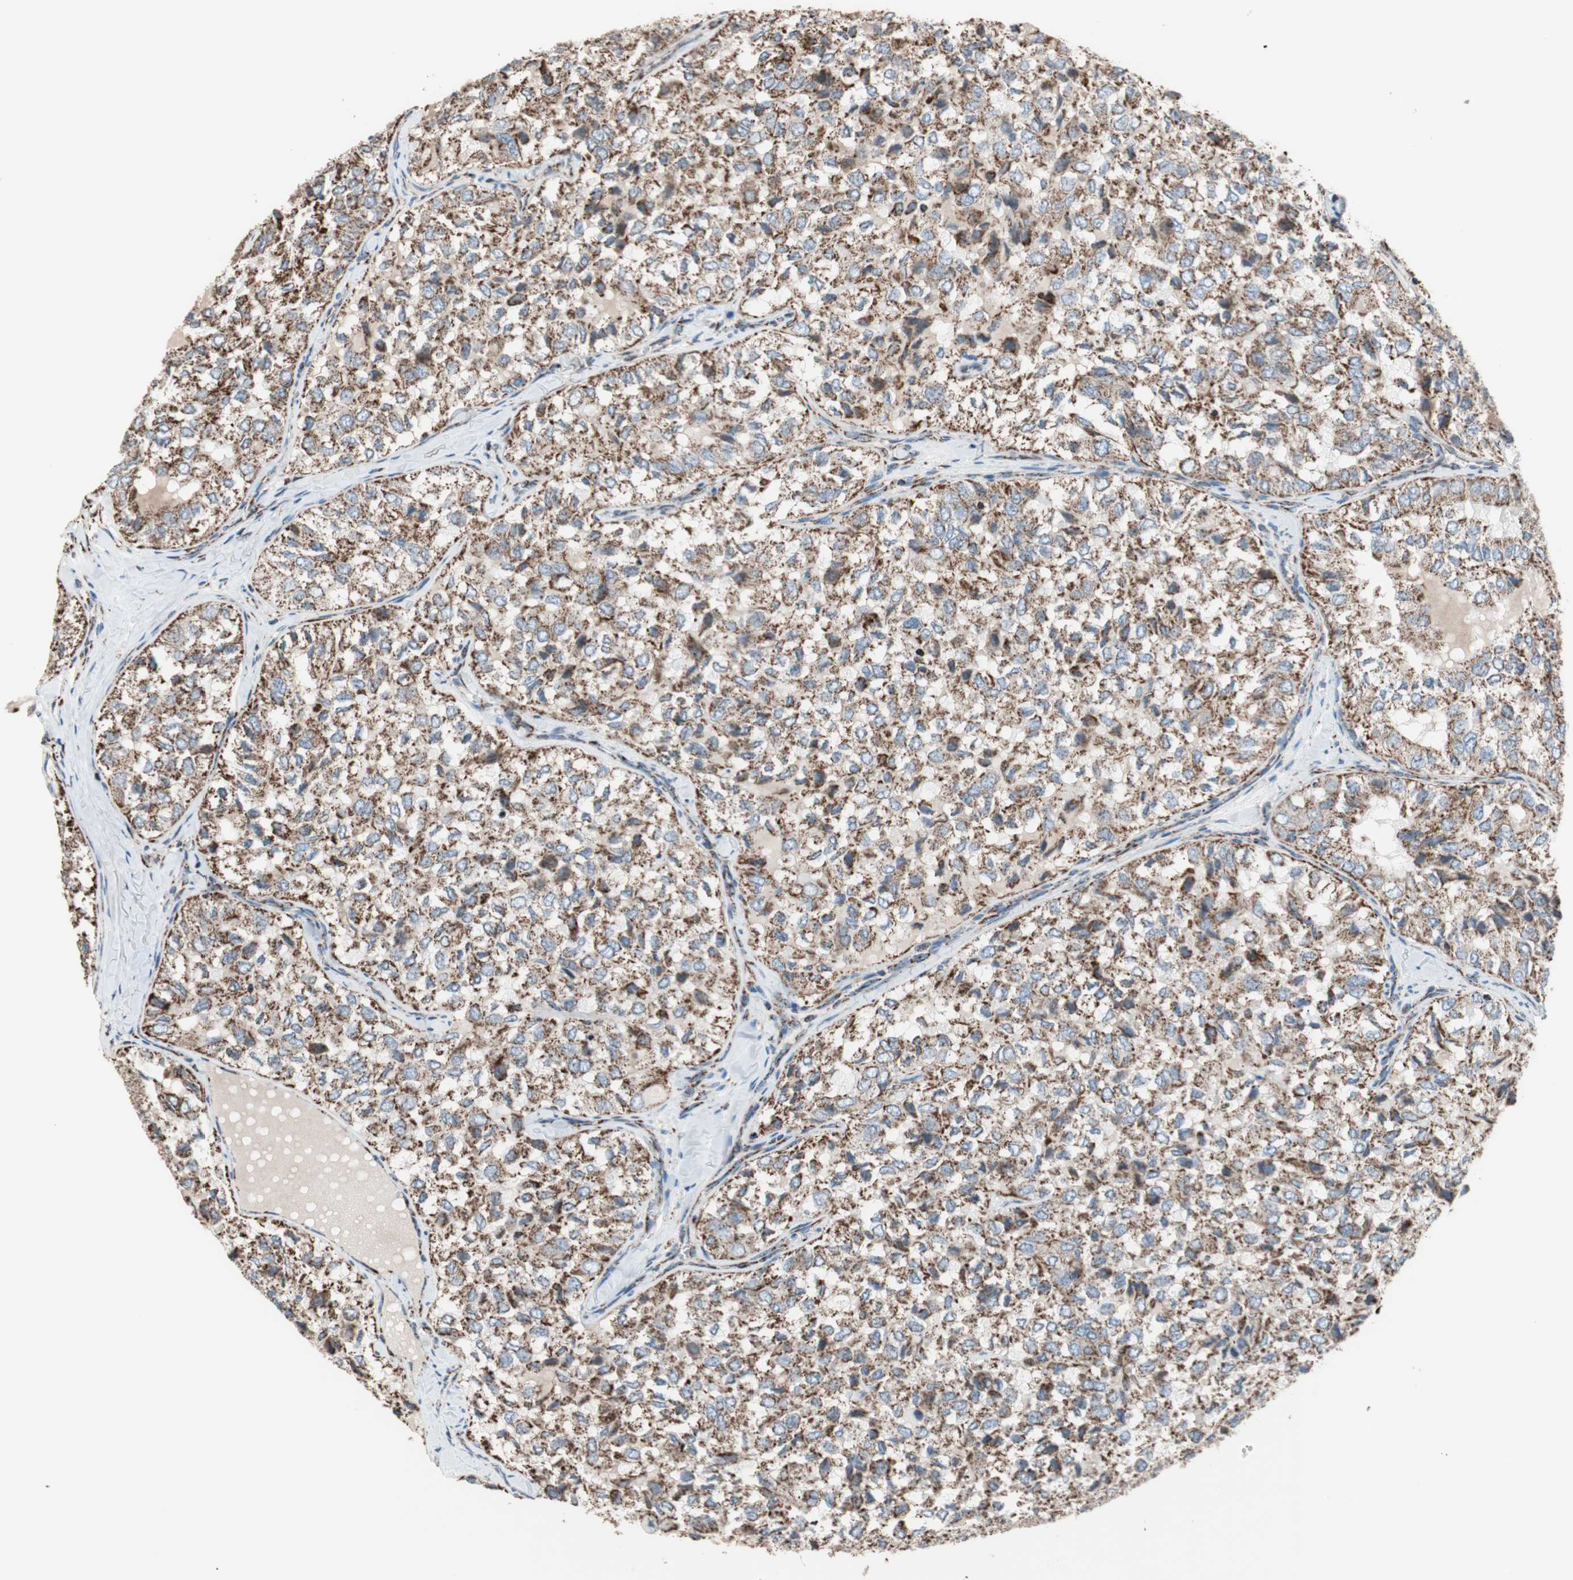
{"staining": {"intensity": "moderate", "quantity": ">75%", "location": "cytoplasmic/membranous"}, "tissue": "thyroid cancer", "cell_type": "Tumor cells", "image_type": "cancer", "snomed": [{"axis": "morphology", "description": "Follicular adenoma carcinoma, NOS"}, {"axis": "topography", "description": "Thyroid gland"}], "caption": "This micrograph displays immunohistochemistry (IHC) staining of thyroid follicular adenoma carcinoma, with medium moderate cytoplasmic/membranous expression in about >75% of tumor cells.", "gene": "PCSK4", "patient": {"sex": "male", "age": 75}}